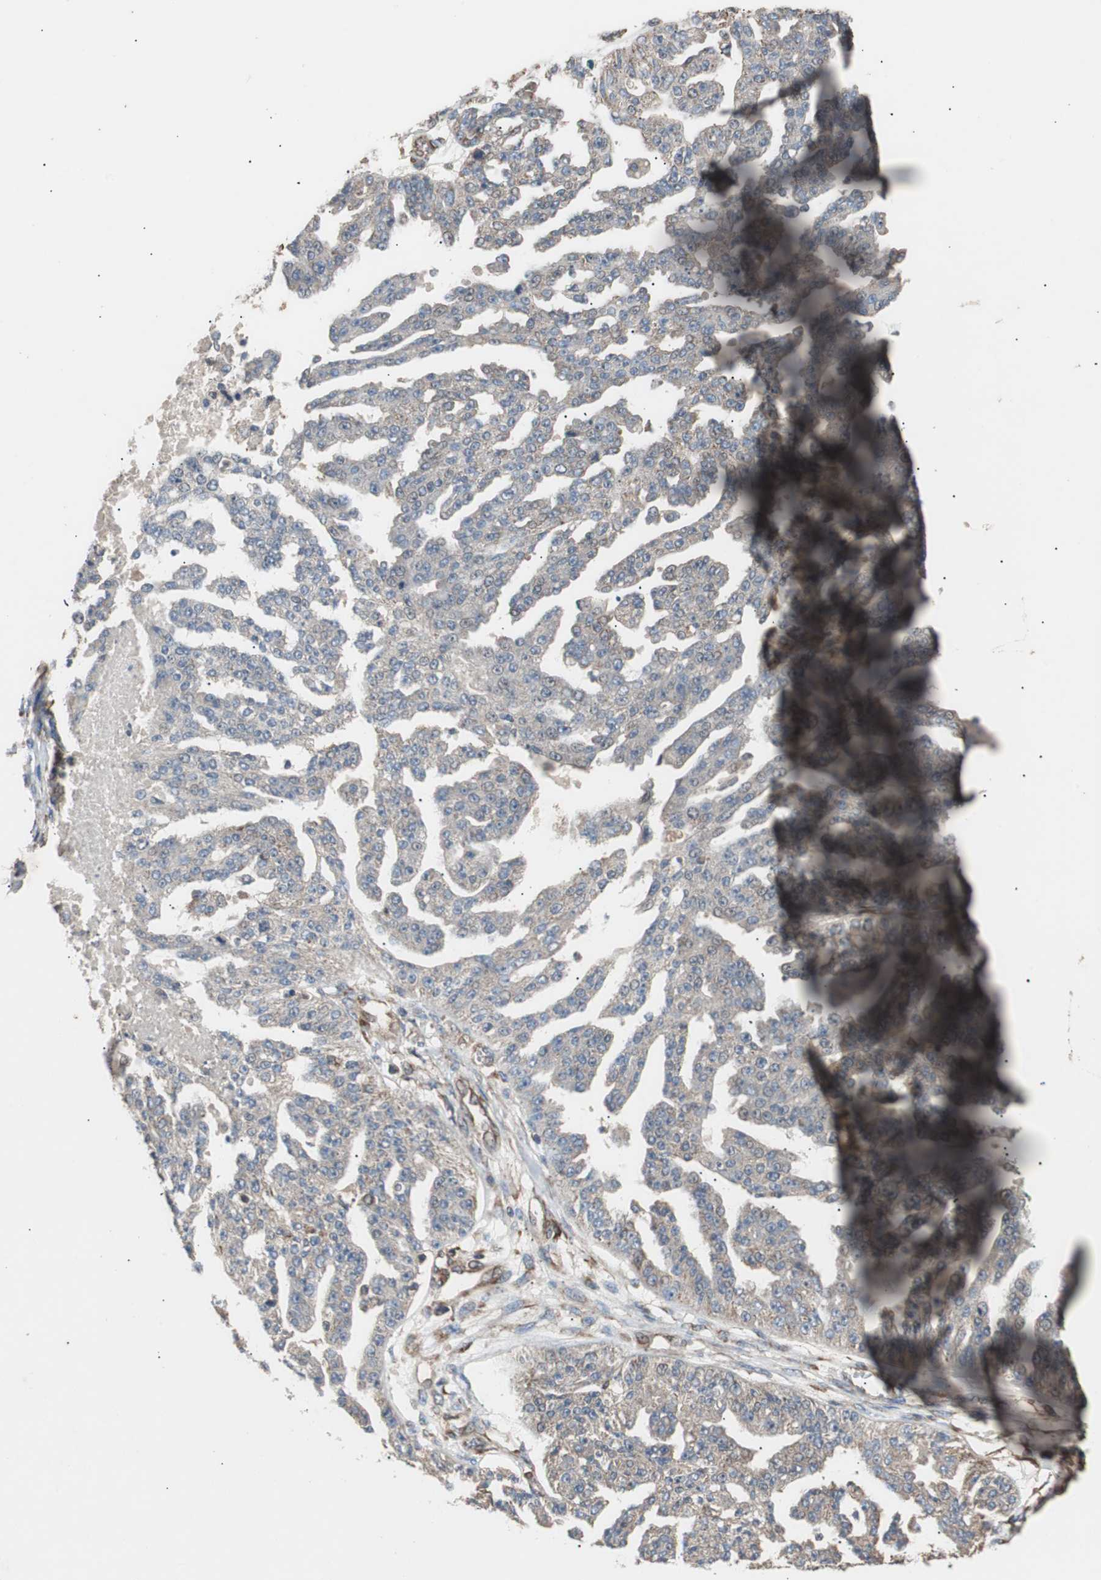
{"staining": {"intensity": "weak", "quantity": "25%-75%", "location": "cytoplasmic/membranous"}, "tissue": "ovarian cancer", "cell_type": "Tumor cells", "image_type": "cancer", "snomed": [{"axis": "morphology", "description": "Cystadenocarcinoma, serous, NOS"}, {"axis": "topography", "description": "Ovary"}], "caption": "A low amount of weak cytoplasmic/membranous expression is present in approximately 25%-75% of tumor cells in ovarian serous cystadenocarcinoma tissue.", "gene": "LZTS1", "patient": {"sex": "female", "age": 58}}